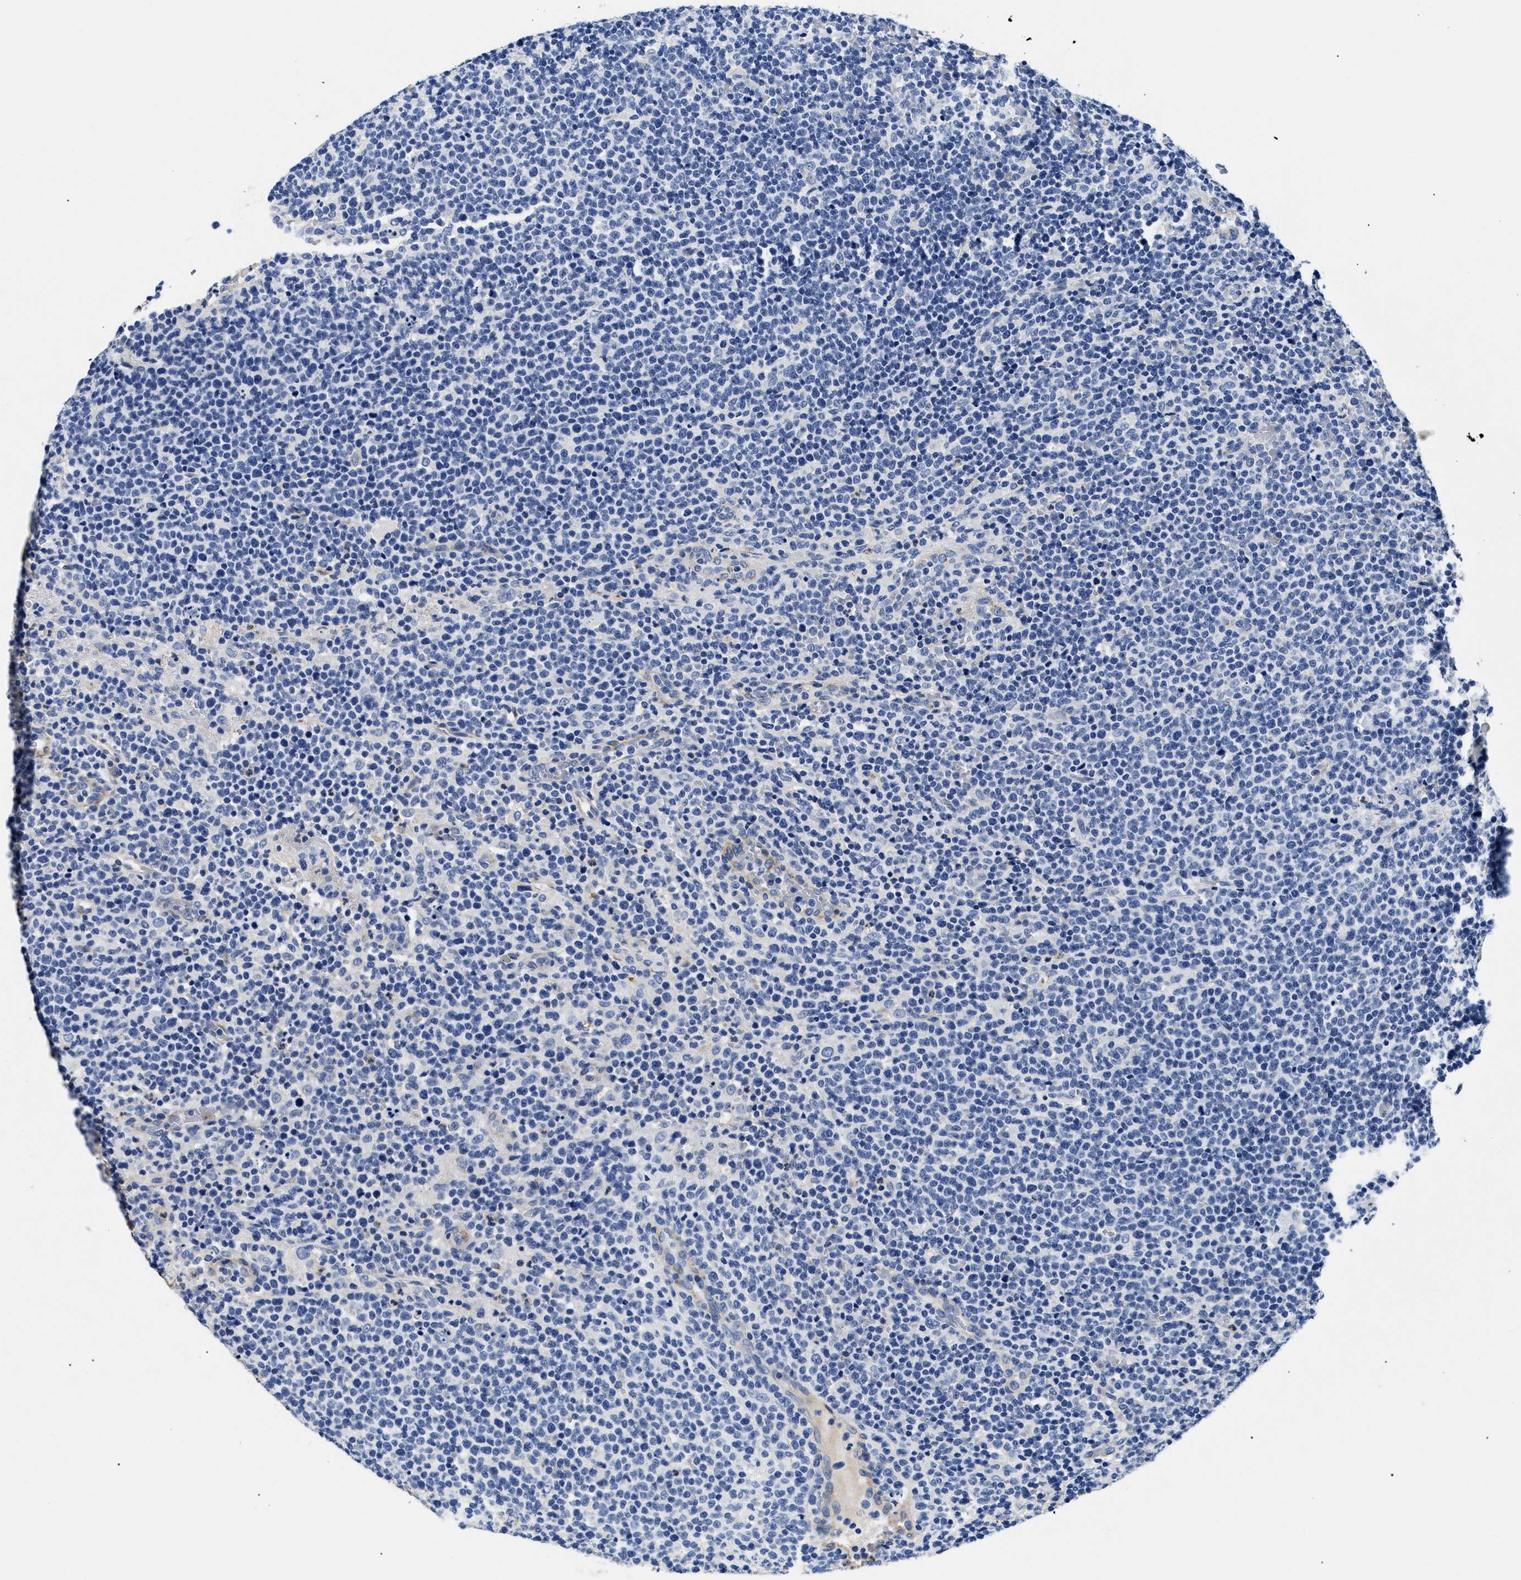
{"staining": {"intensity": "negative", "quantity": "none", "location": "none"}, "tissue": "lymphoma", "cell_type": "Tumor cells", "image_type": "cancer", "snomed": [{"axis": "morphology", "description": "Malignant lymphoma, non-Hodgkin's type, High grade"}, {"axis": "topography", "description": "Lymph node"}], "caption": "Micrograph shows no significant protein expression in tumor cells of high-grade malignant lymphoma, non-Hodgkin's type.", "gene": "LAMA3", "patient": {"sex": "male", "age": 61}}